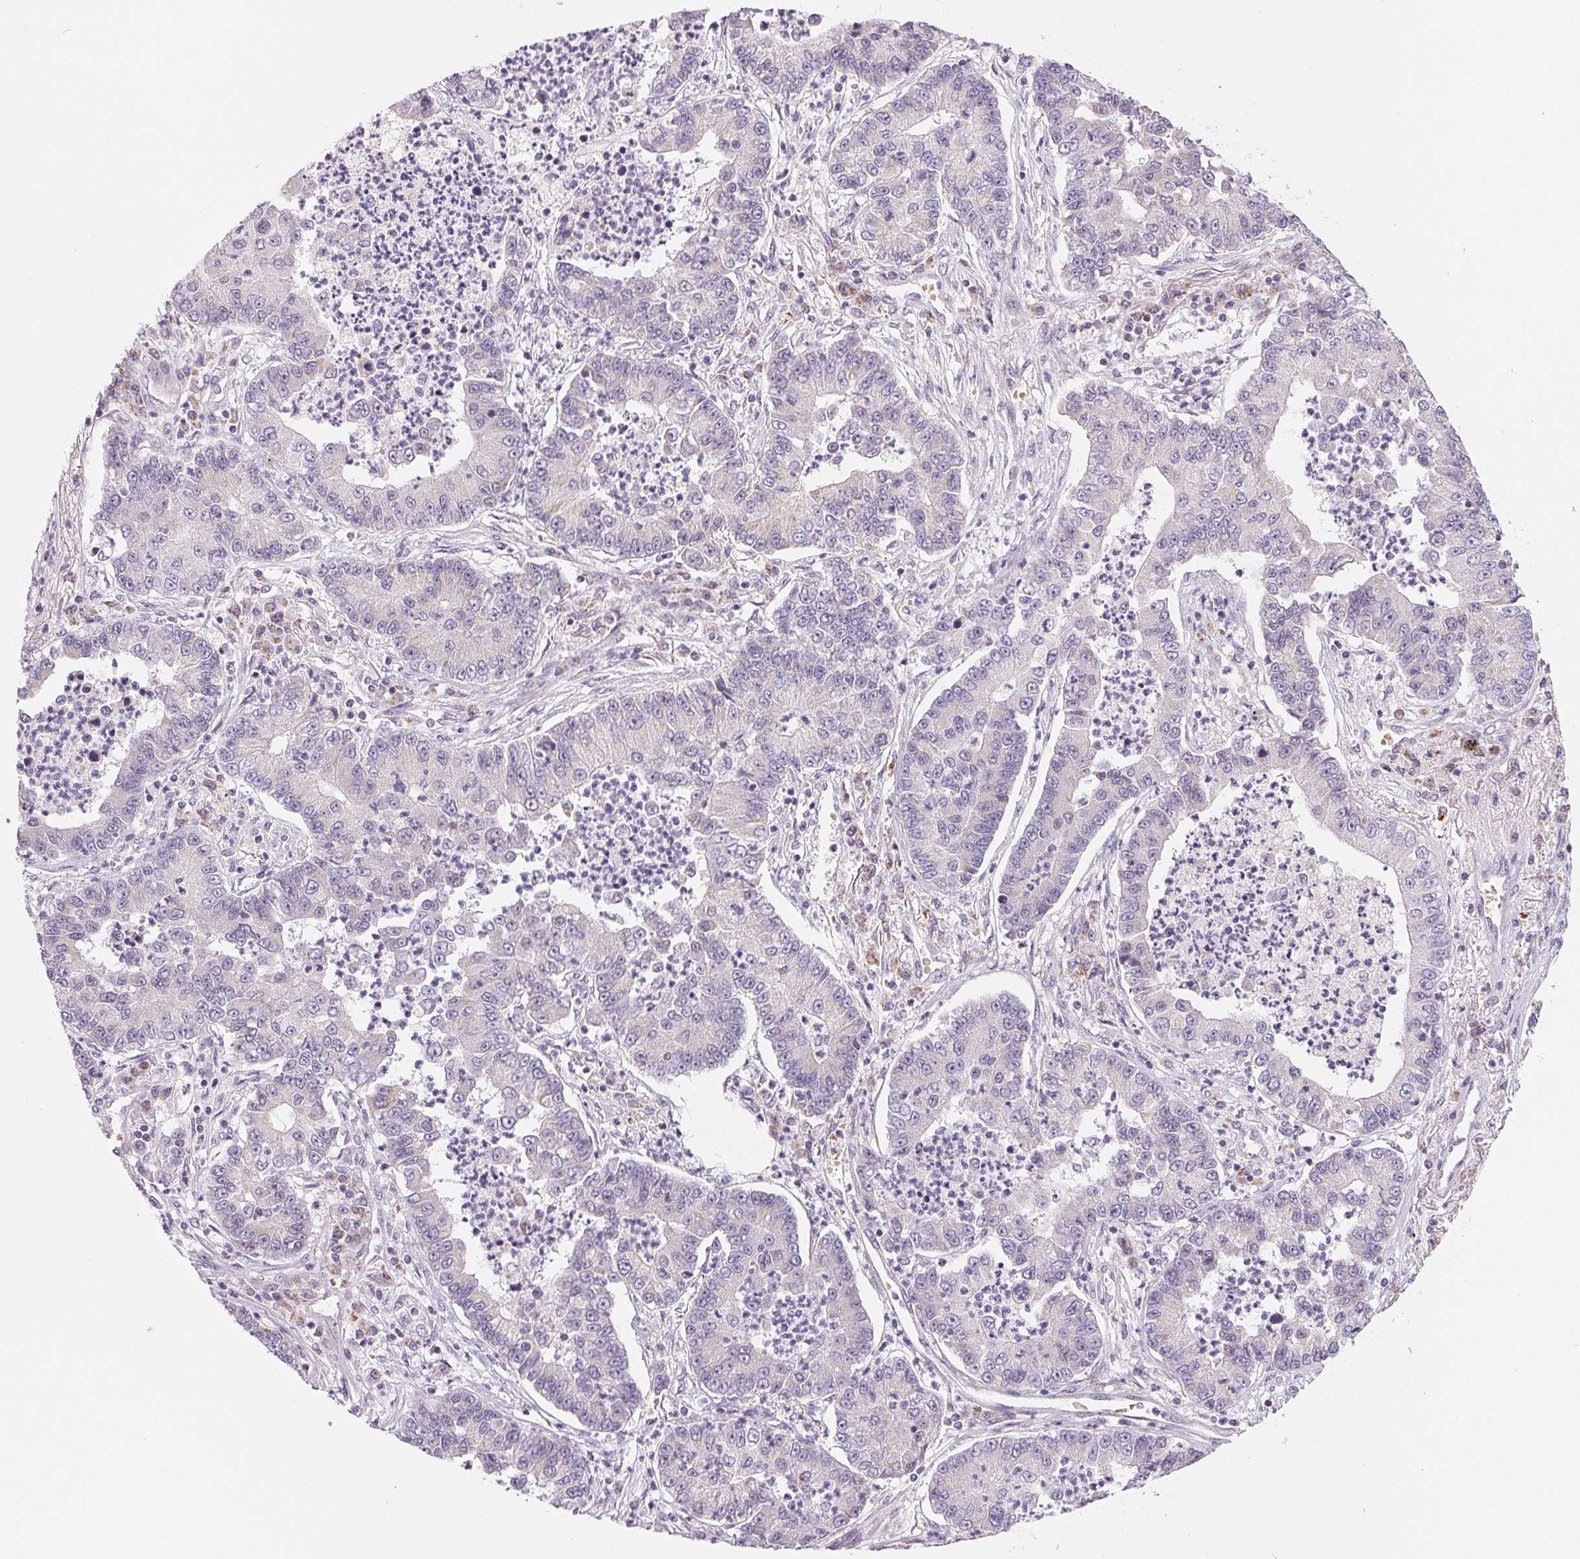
{"staining": {"intensity": "negative", "quantity": "none", "location": "none"}, "tissue": "lung cancer", "cell_type": "Tumor cells", "image_type": "cancer", "snomed": [{"axis": "morphology", "description": "Adenocarcinoma, NOS"}, {"axis": "topography", "description": "Lung"}], "caption": "IHC of adenocarcinoma (lung) exhibits no staining in tumor cells.", "gene": "HINT2", "patient": {"sex": "female", "age": 57}}